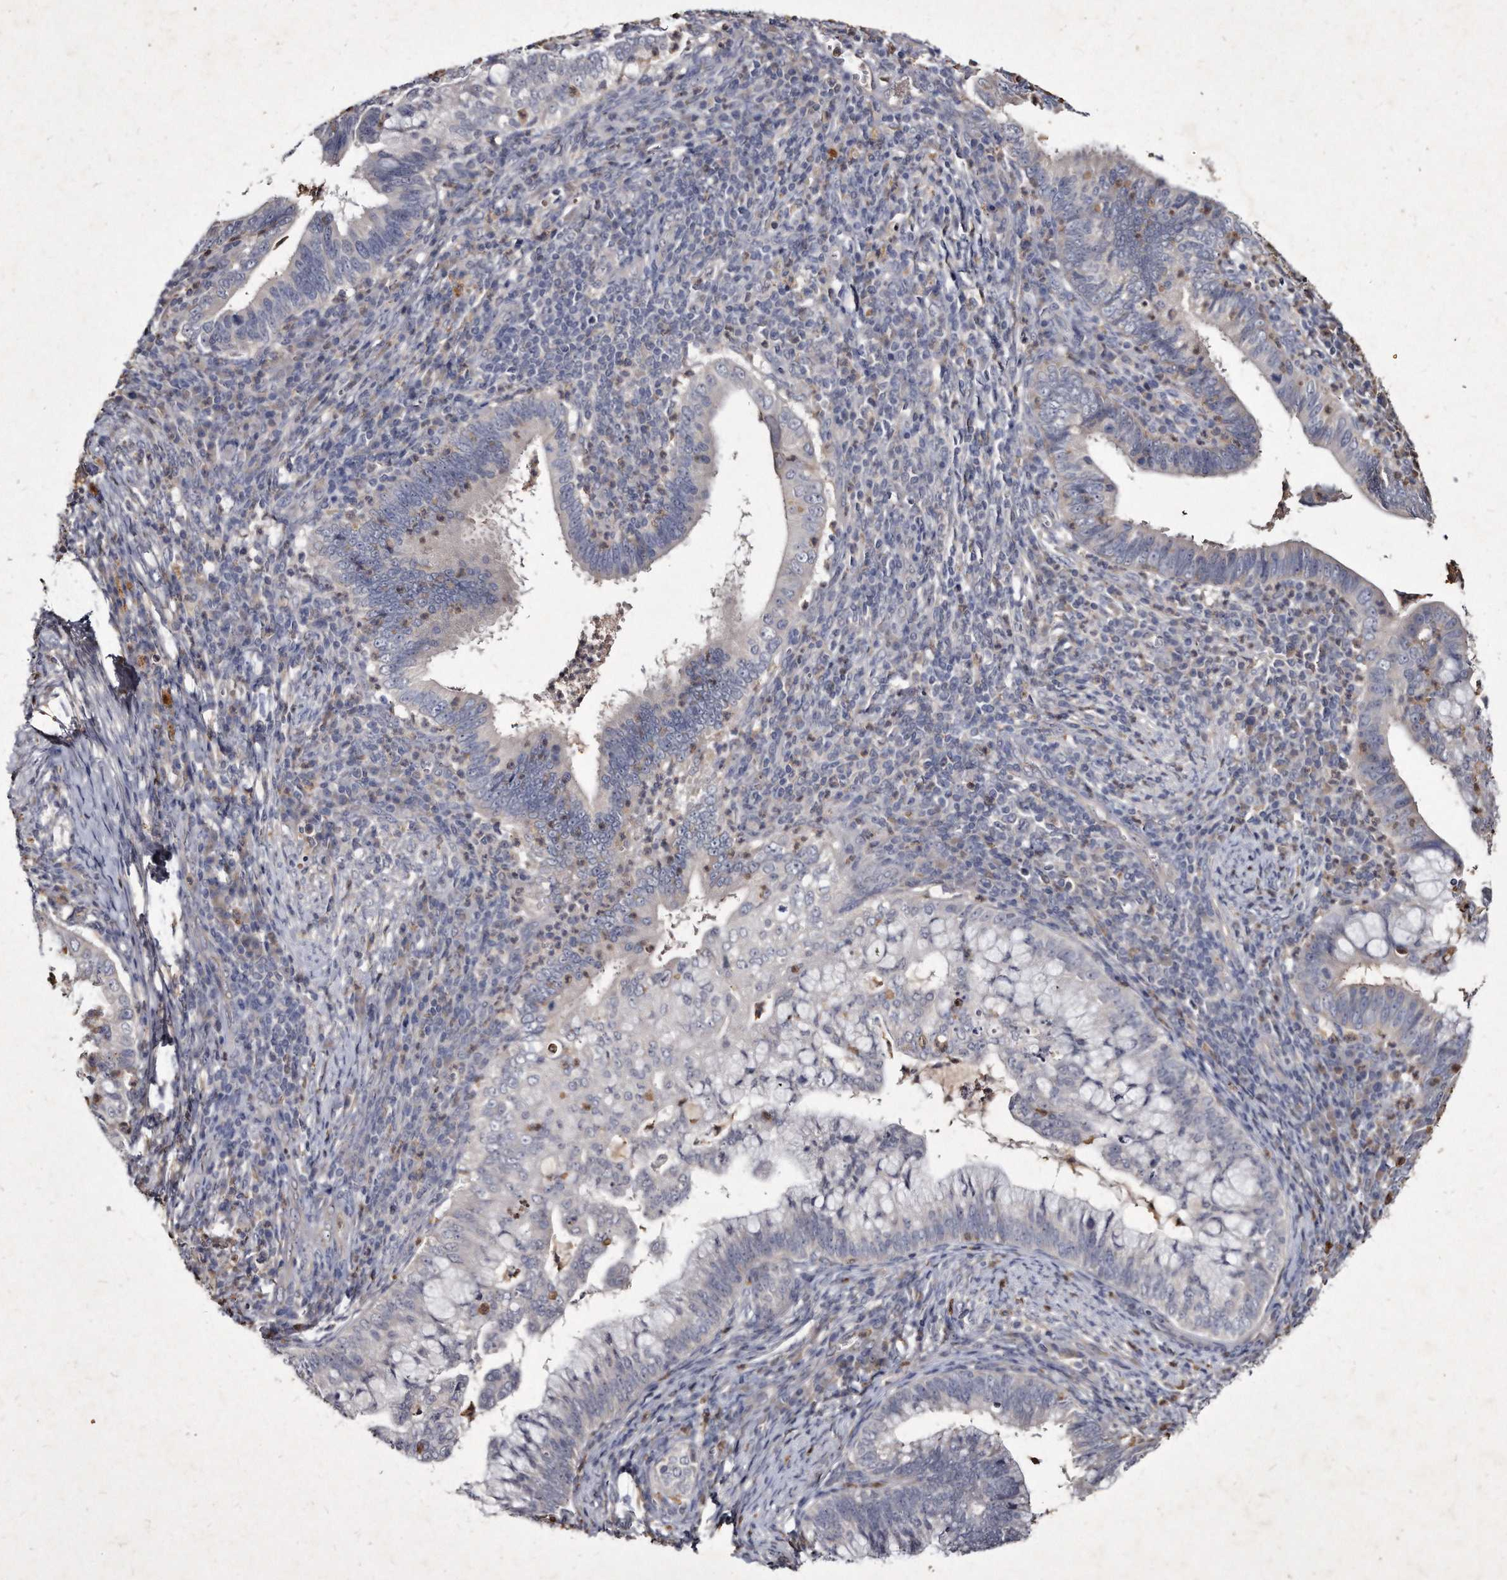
{"staining": {"intensity": "negative", "quantity": "none", "location": "none"}, "tissue": "cervical cancer", "cell_type": "Tumor cells", "image_type": "cancer", "snomed": [{"axis": "morphology", "description": "Adenocarcinoma, NOS"}, {"axis": "topography", "description": "Cervix"}], "caption": "A photomicrograph of human cervical adenocarcinoma is negative for staining in tumor cells.", "gene": "KLHDC3", "patient": {"sex": "female", "age": 36}}